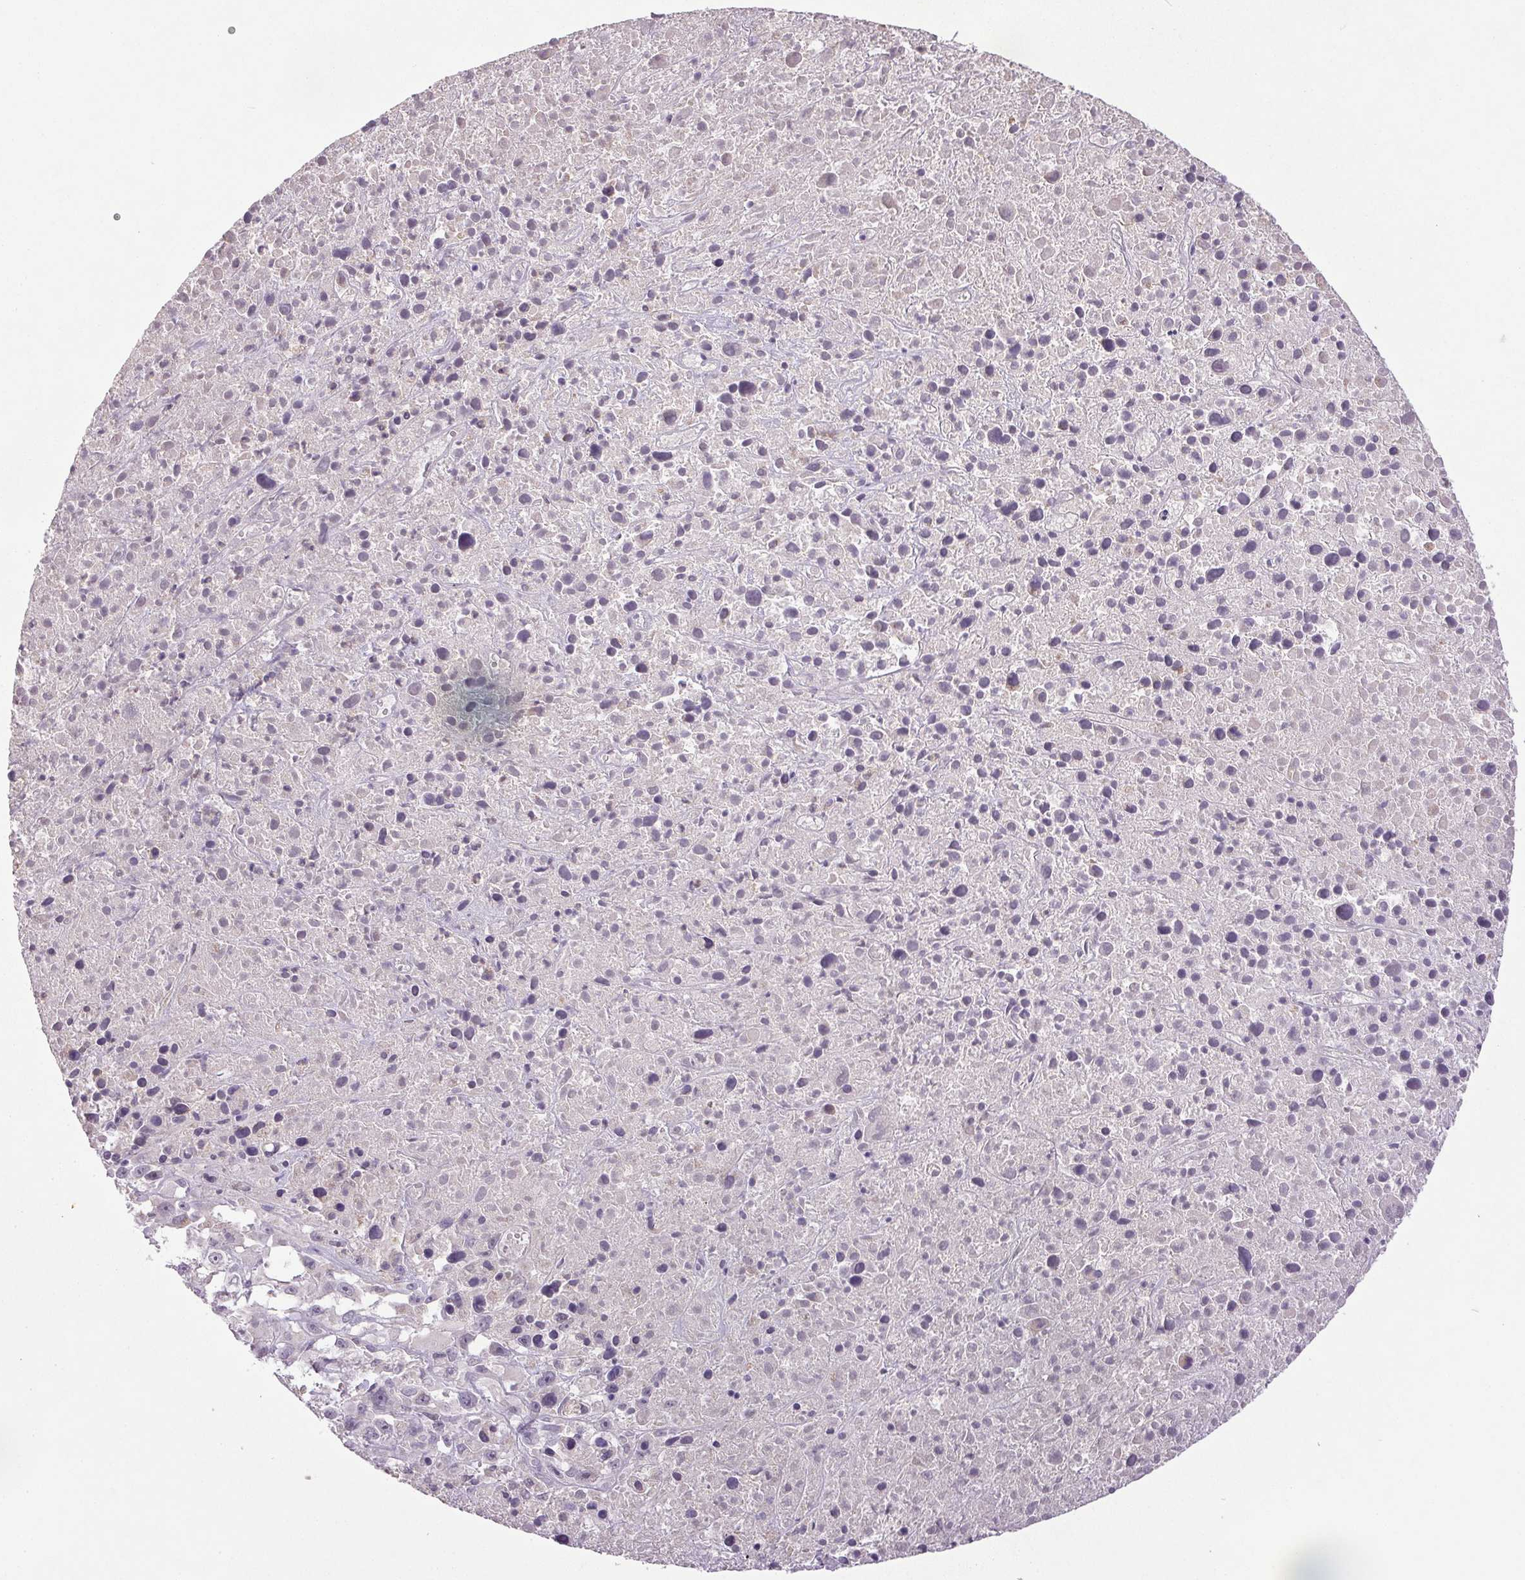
{"staining": {"intensity": "negative", "quantity": "none", "location": "none"}, "tissue": "melanoma", "cell_type": "Tumor cells", "image_type": "cancer", "snomed": [{"axis": "morphology", "description": "Malignant melanoma, Metastatic site"}, {"axis": "topography", "description": "Soft tissue"}], "caption": "There is no significant staining in tumor cells of malignant melanoma (metastatic site). (DAB (3,3'-diaminobenzidine) immunohistochemistry (IHC) visualized using brightfield microscopy, high magnification).", "gene": "TRDN", "patient": {"sex": "male", "age": 50}}